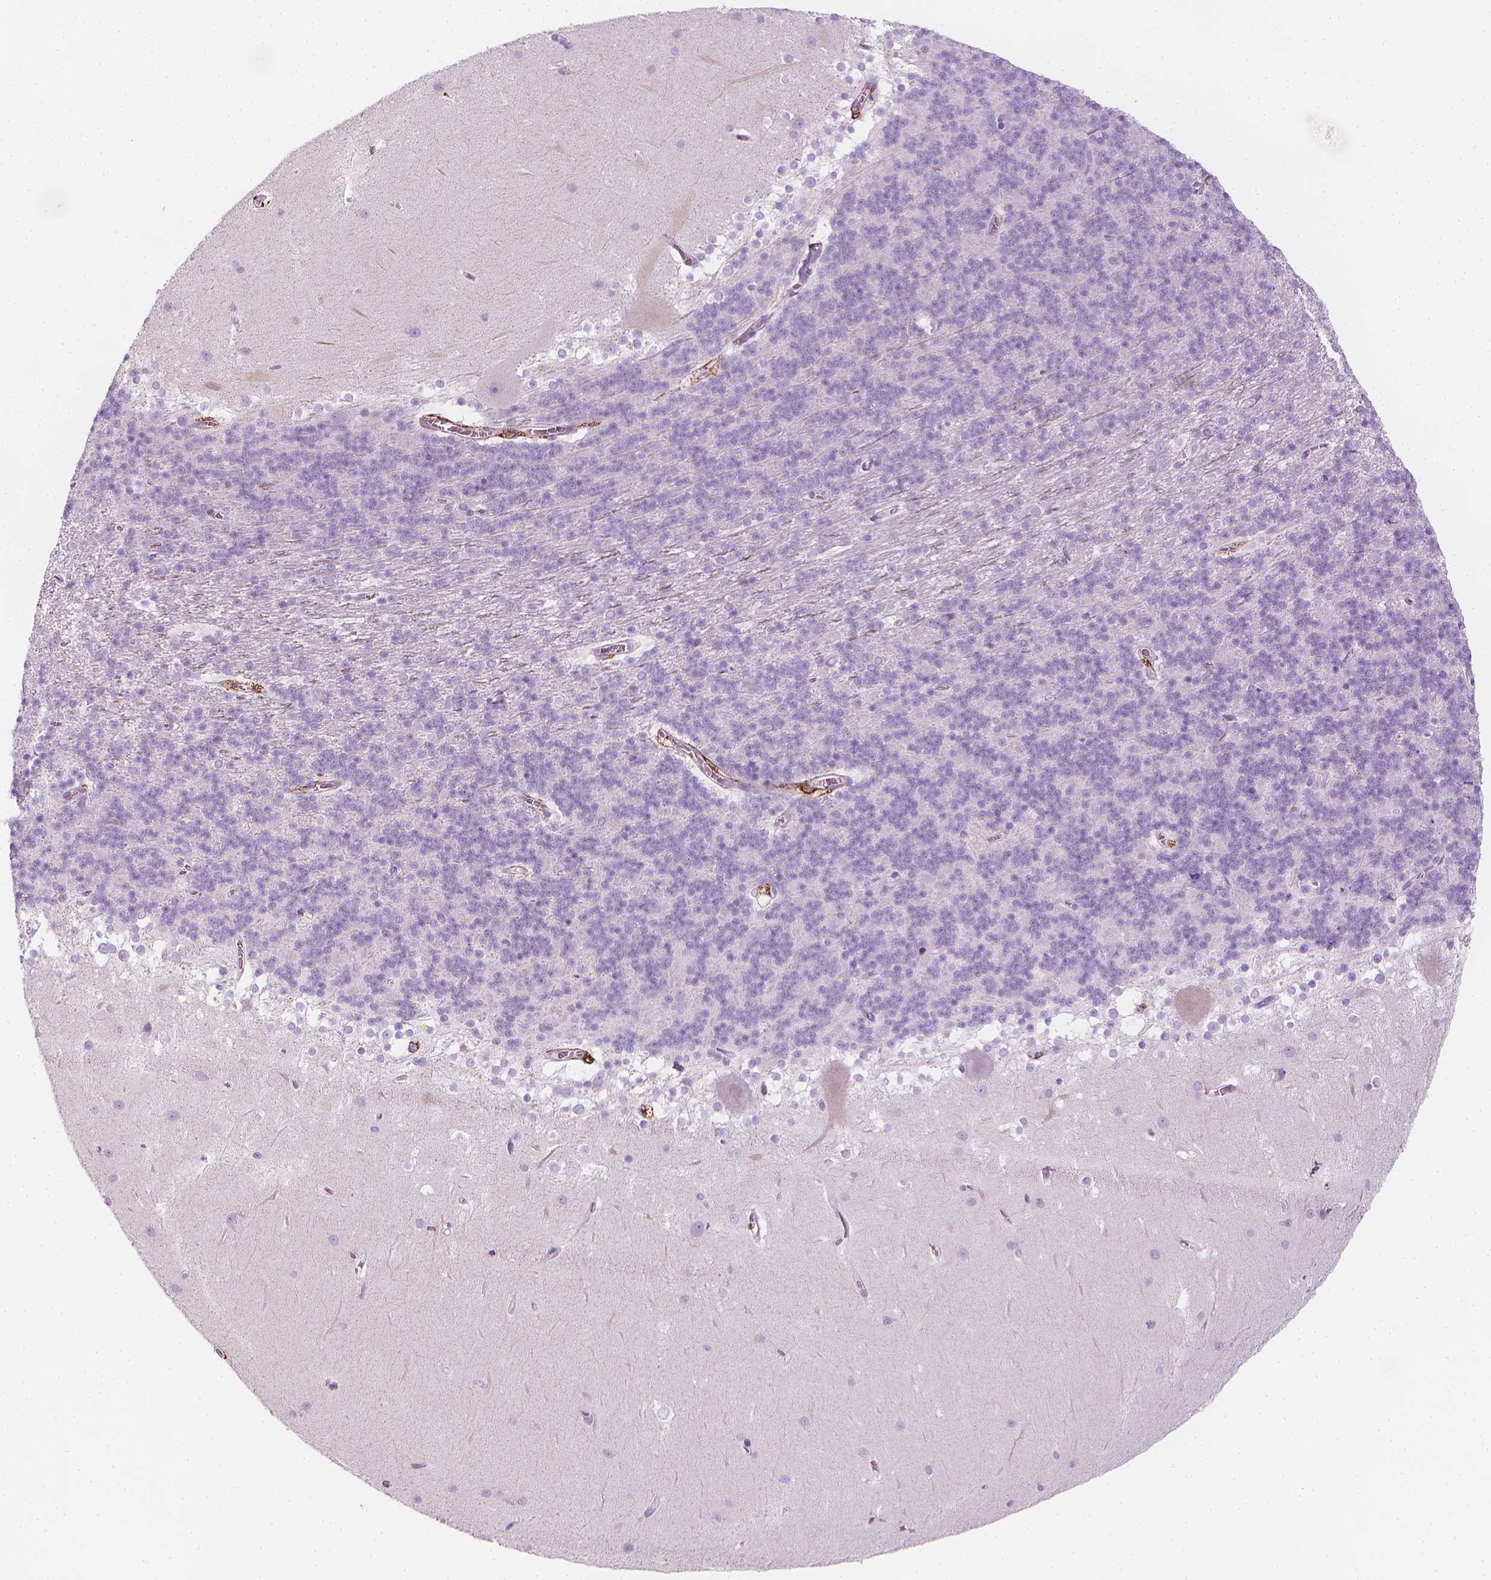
{"staining": {"intensity": "negative", "quantity": "none", "location": "none"}, "tissue": "cerebellum", "cell_type": "Cells in granular layer", "image_type": "normal", "snomed": [{"axis": "morphology", "description": "Normal tissue, NOS"}, {"axis": "topography", "description": "Cerebellum"}], "caption": "Immunohistochemistry micrograph of unremarkable cerebellum stained for a protein (brown), which reveals no expression in cells in granular layer. (DAB (3,3'-diaminobenzidine) immunohistochemistry, high magnification).", "gene": "CES1", "patient": {"sex": "female", "age": 19}}